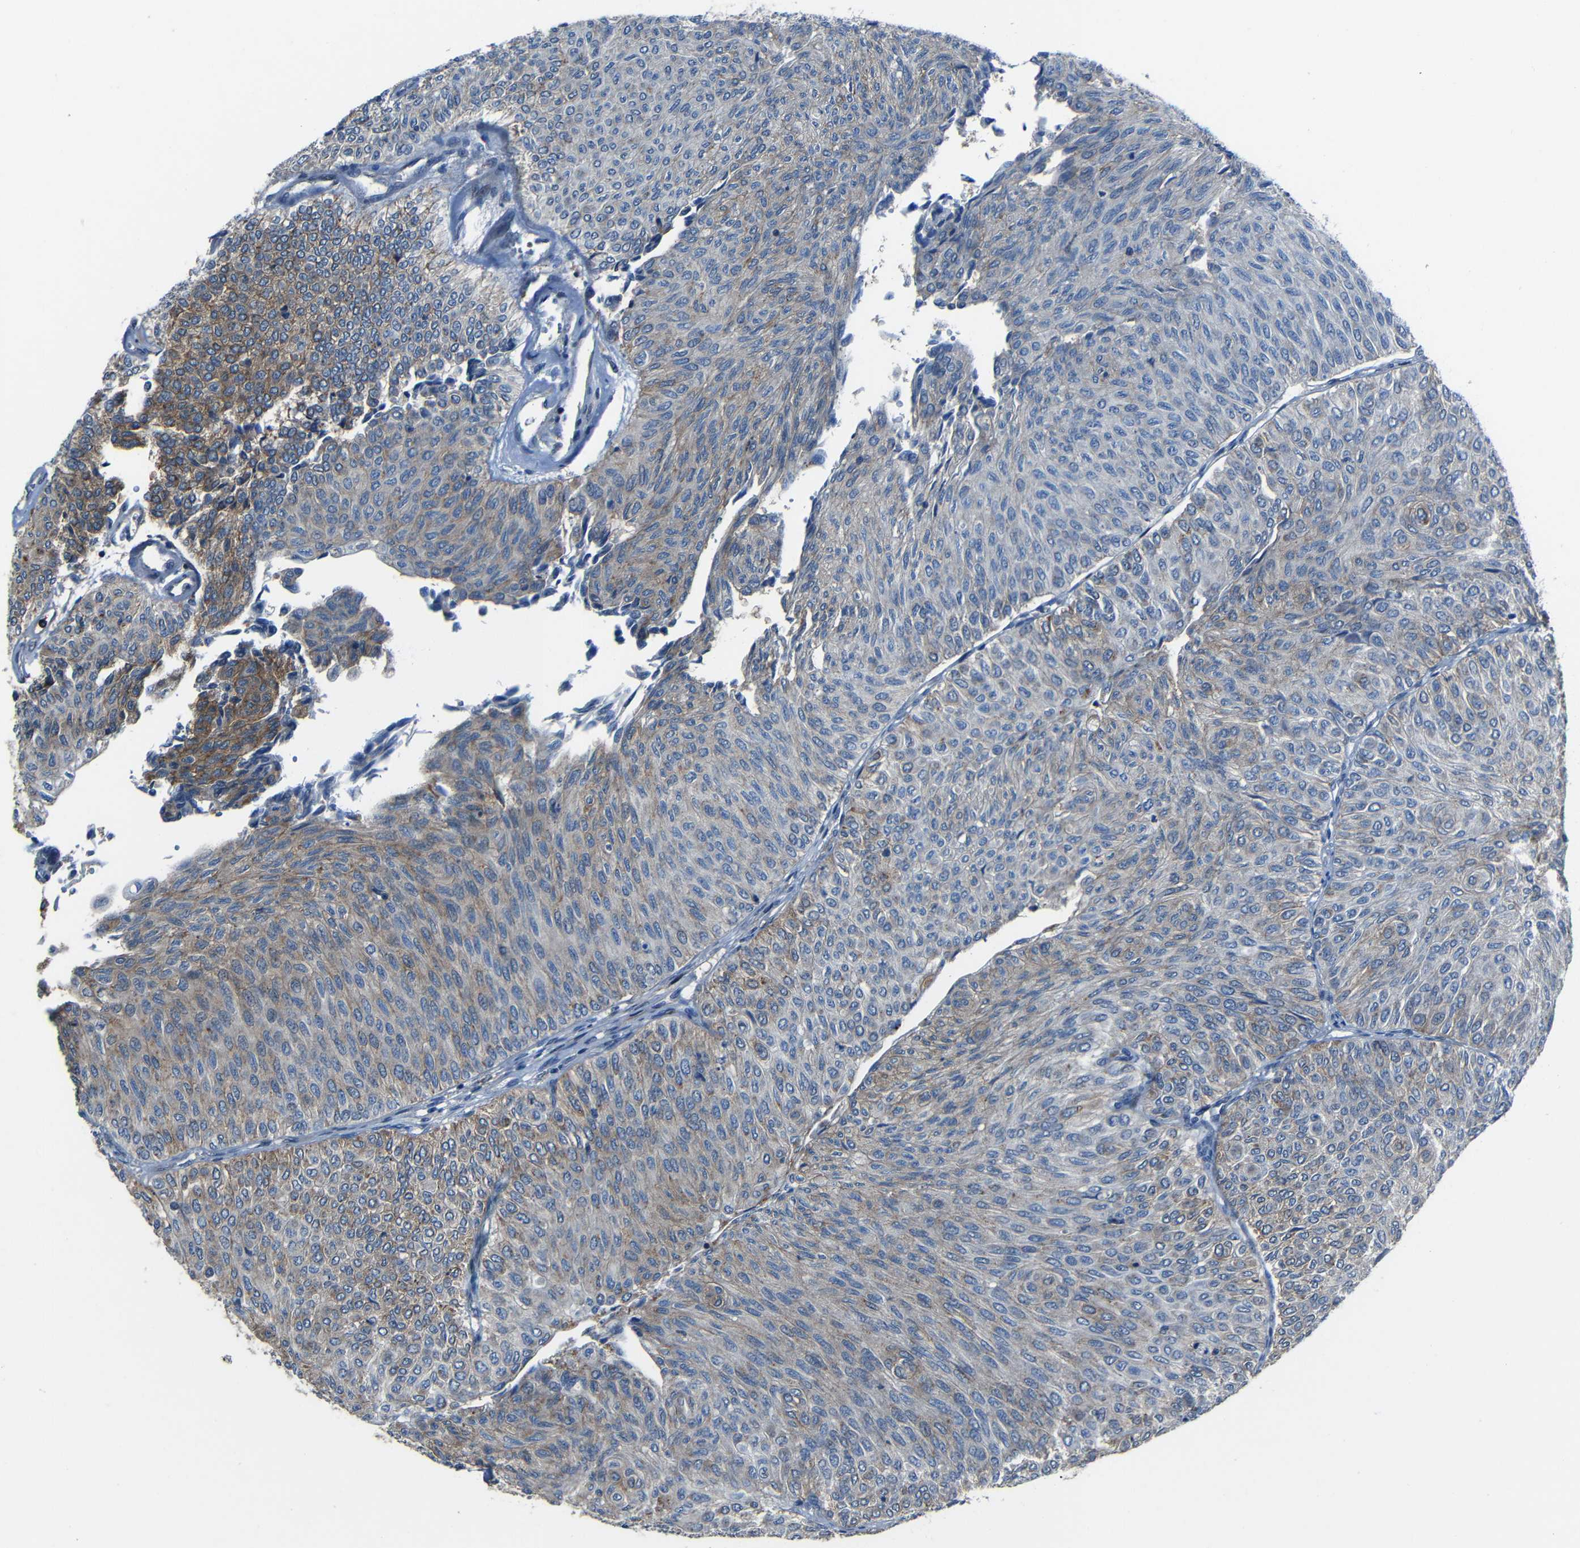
{"staining": {"intensity": "moderate", "quantity": "<25%", "location": "cytoplasmic/membranous"}, "tissue": "urothelial cancer", "cell_type": "Tumor cells", "image_type": "cancer", "snomed": [{"axis": "morphology", "description": "Urothelial carcinoma, Low grade"}, {"axis": "topography", "description": "Urinary bladder"}], "caption": "IHC photomicrograph of low-grade urothelial carcinoma stained for a protein (brown), which displays low levels of moderate cytoplasmic/membranous expression in about <25% of tumor cells.", "gene": "DNAJC5", "patient": {"sex": "male", "age": 78}}